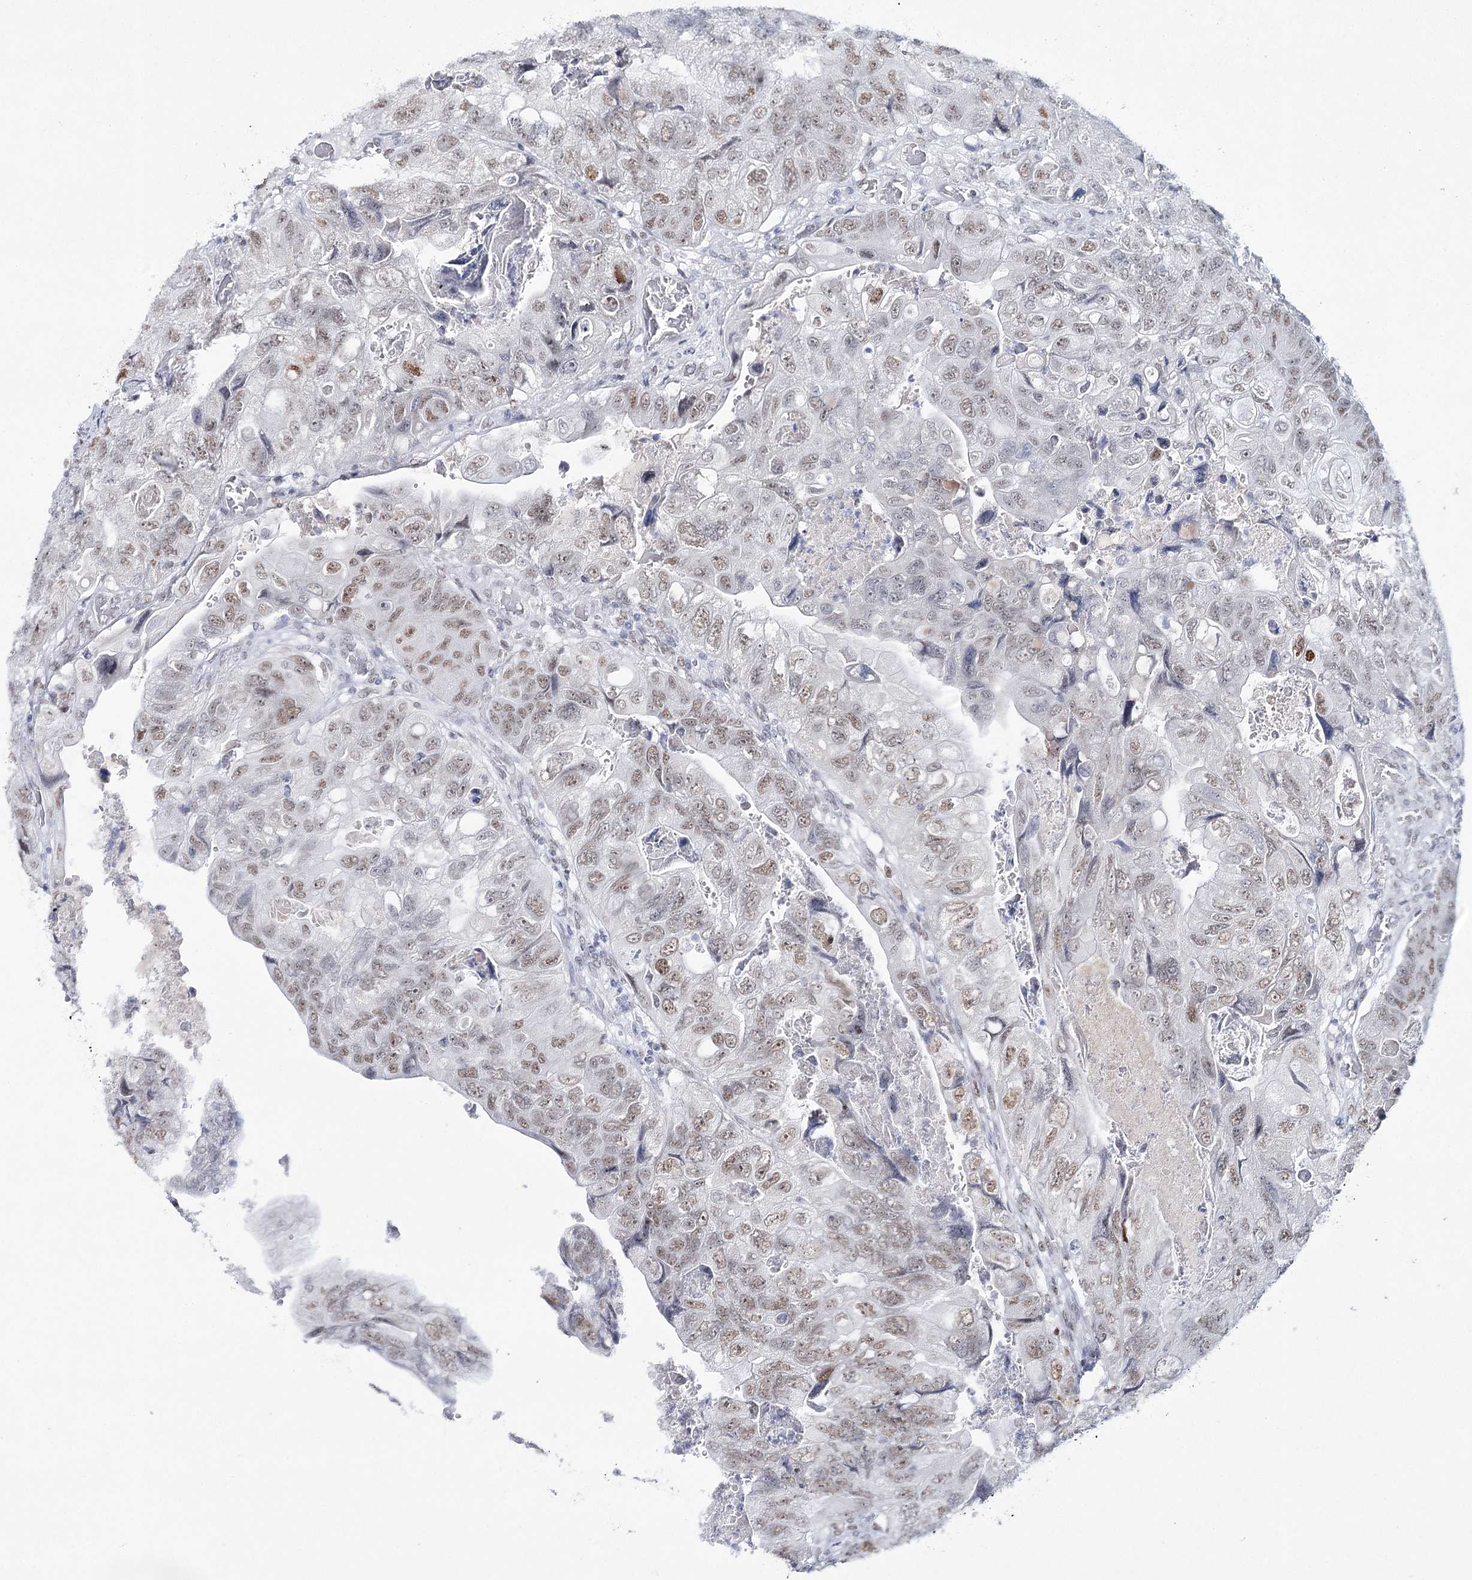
{"staining": {"intensity": "weak", "quantity": ">75%", "location": "nuclear"}, "tissue": "colorectal cancer", "cell_type": "Tumor cells", "image_type": "cancer", "snomed": [{"axis": "morphology", "description": "Adenocarcinoma, NOS"}, {"axis": "topography", "description": "Rectum"}], "caption": "This image reveals immunohistochemistry staining of colorectal adenocarcinoma, with low weak nuclear staining in about >75% of tumor cells.", "gene": "ZC3H8", "patient": {"sex": "male", "age": 63}}